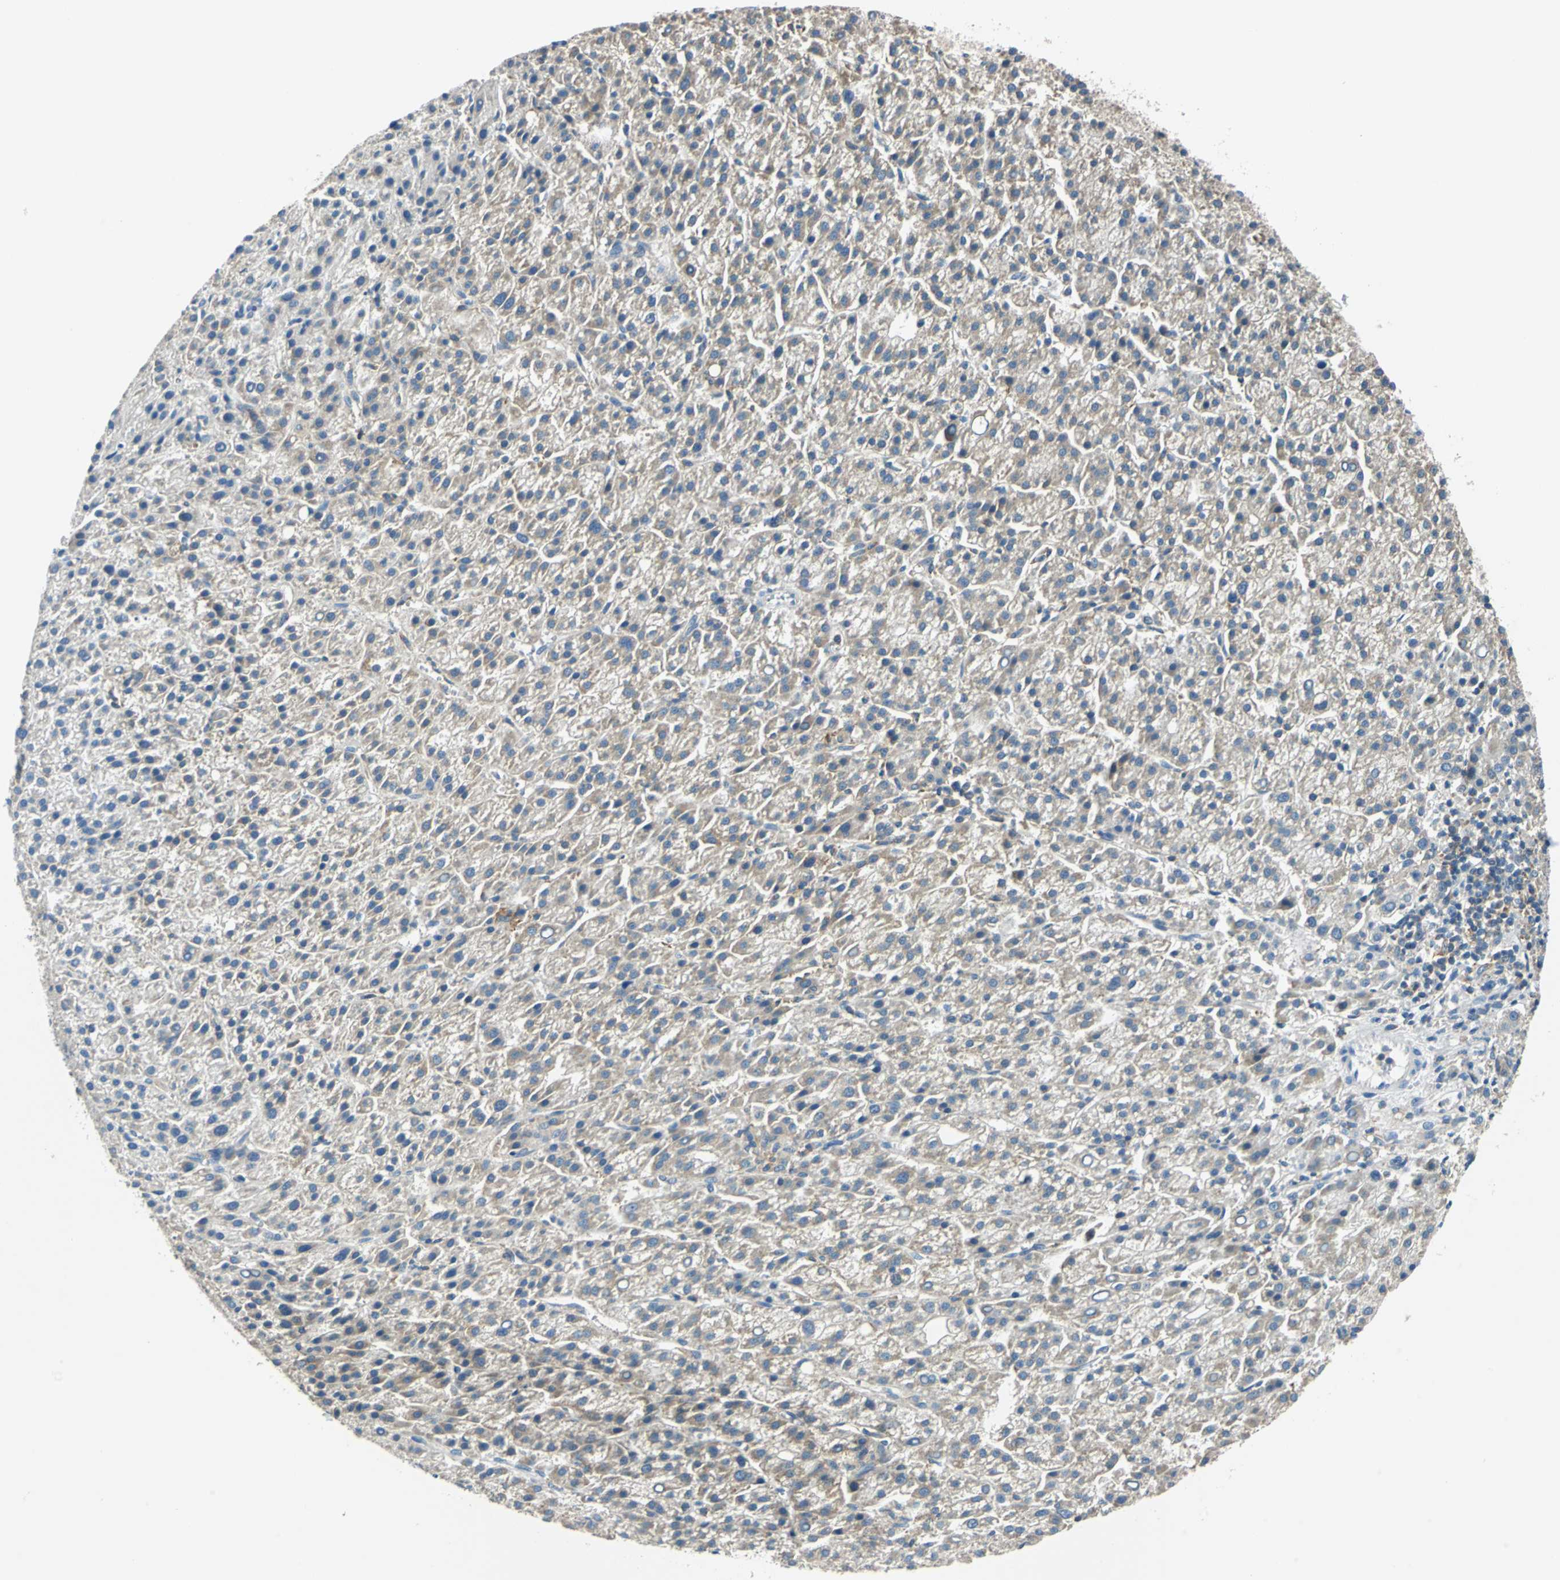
{"staining": {"intensity": "weak", "quantity": ">75%", "location": "cytoplasmic/membranous"}, "tissue": "liver cancer", "cell_type": "Tumor cells", "image_type": "cancer", "snomed": [{"axis": "morphology", "description": "Carcinoma, Hepatocellular, NOS"}, {"axis": "topography", "description": "Liver"}], "caption": "IHC photomicrograph of neoplastic tissue: liver cancer (hepatocellular carcinoma) stained using immunohistochemistry (IHC) reveals low levels of weak protein expression localized specifically in the cytoplasmic/membranous of tumor cells, appearing as a cytoplasmic/membranous brown color.", "gene": "CPA3", "patient": {"sex": "female", "age": 58}}